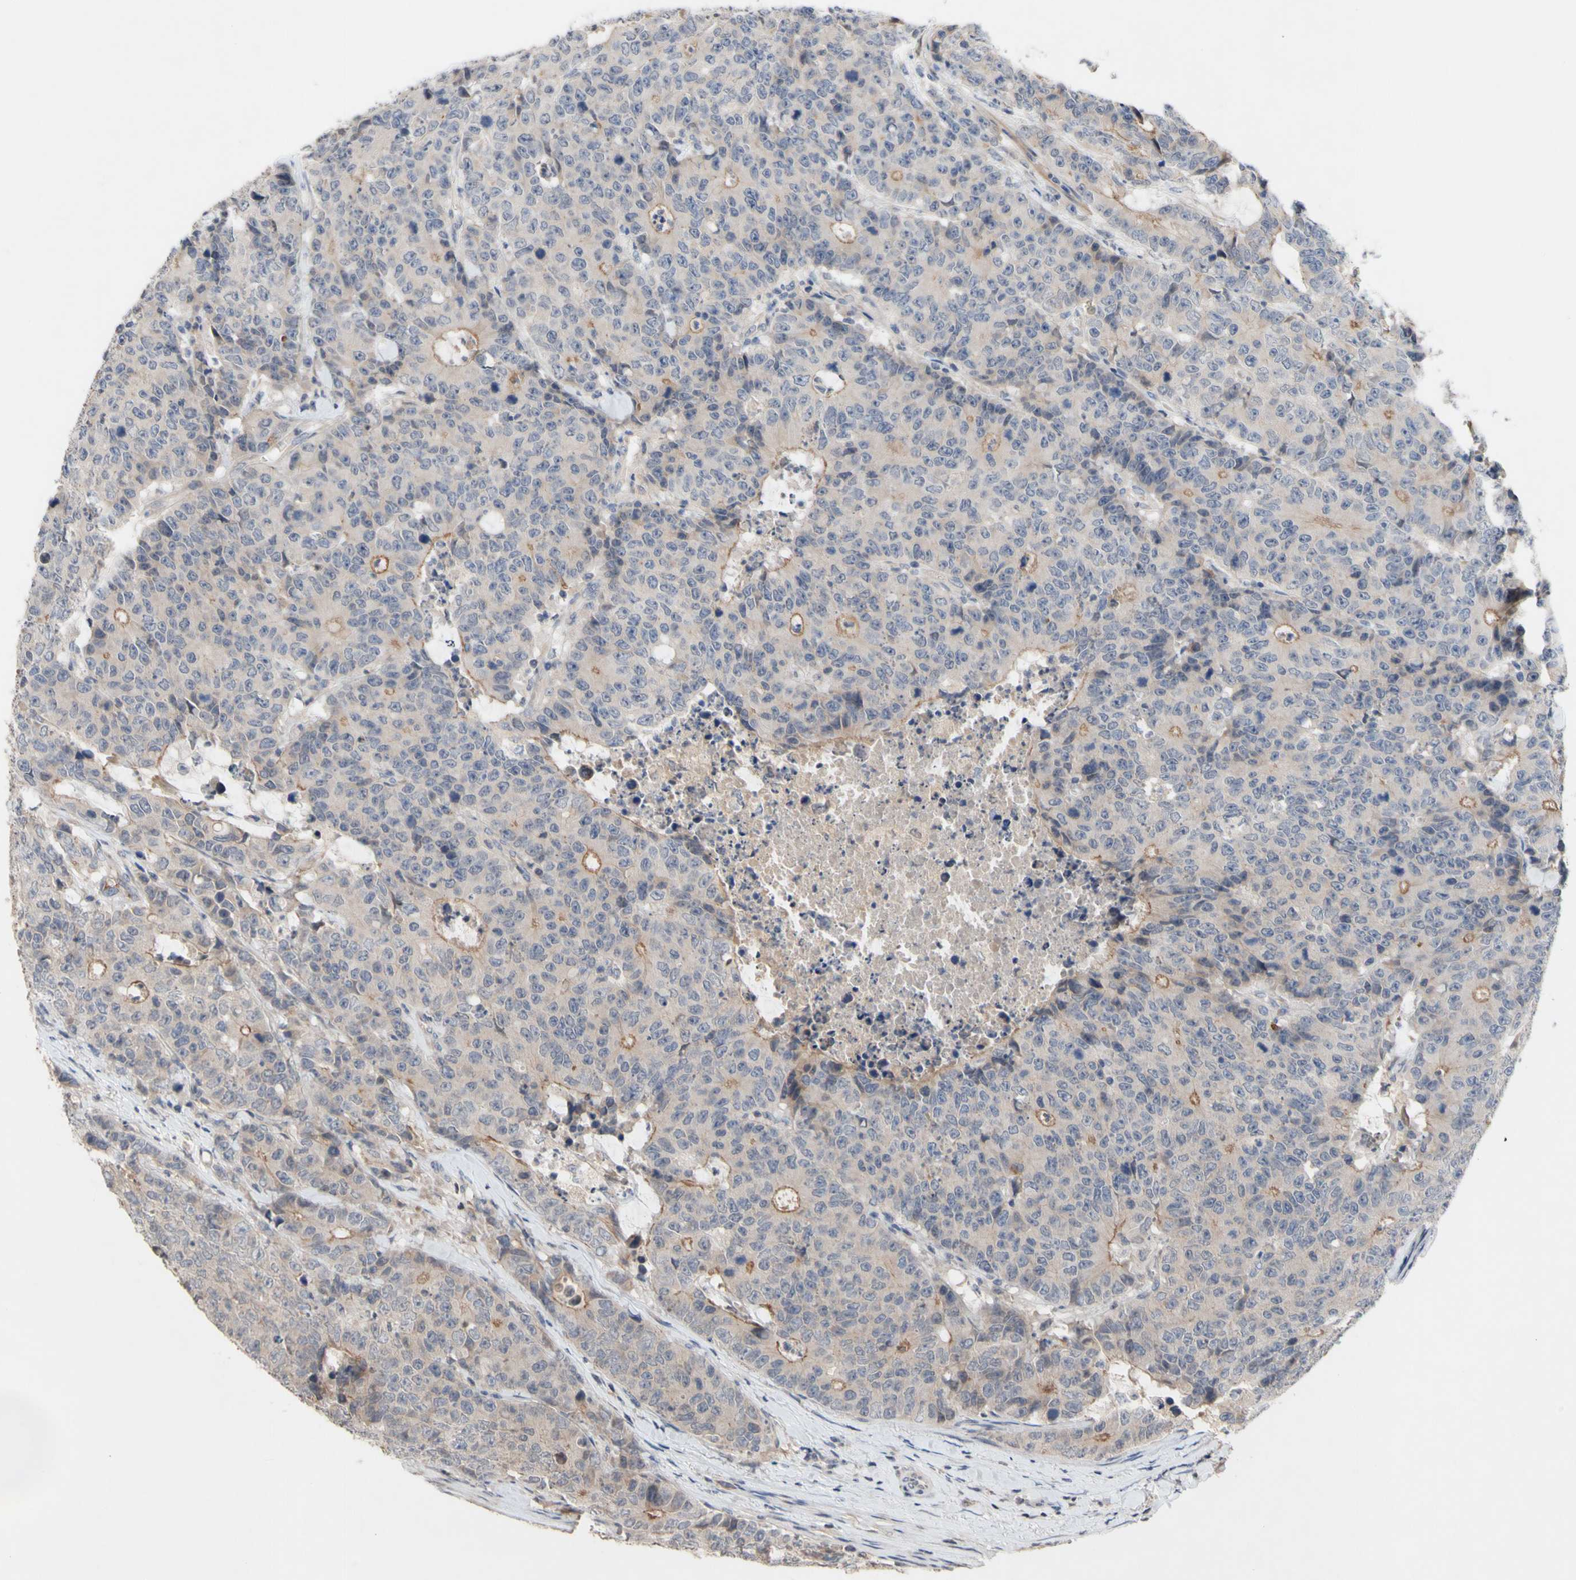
{"staining": {"intensity": "weak", "quantity": "25%-75%", "location": "cytoplasmic/membranous"}, "tissue": "colorectal cancer", "cell_type": "Tumor cells", "image_type": "cancer", "snomed": [{"axis": "morphology", "description": "Adenocarcinoma, NOS"}, {"axis": "topography", "description": "Colon"}], "caption": "Protein staining displays weak cytoplasmic/membranous positivity in about 25%-75% of tumor cells in adenocarcinoma (colorectal).", "gene": "NECTIN3", "patient": {"sex": "female", "age": 86}}